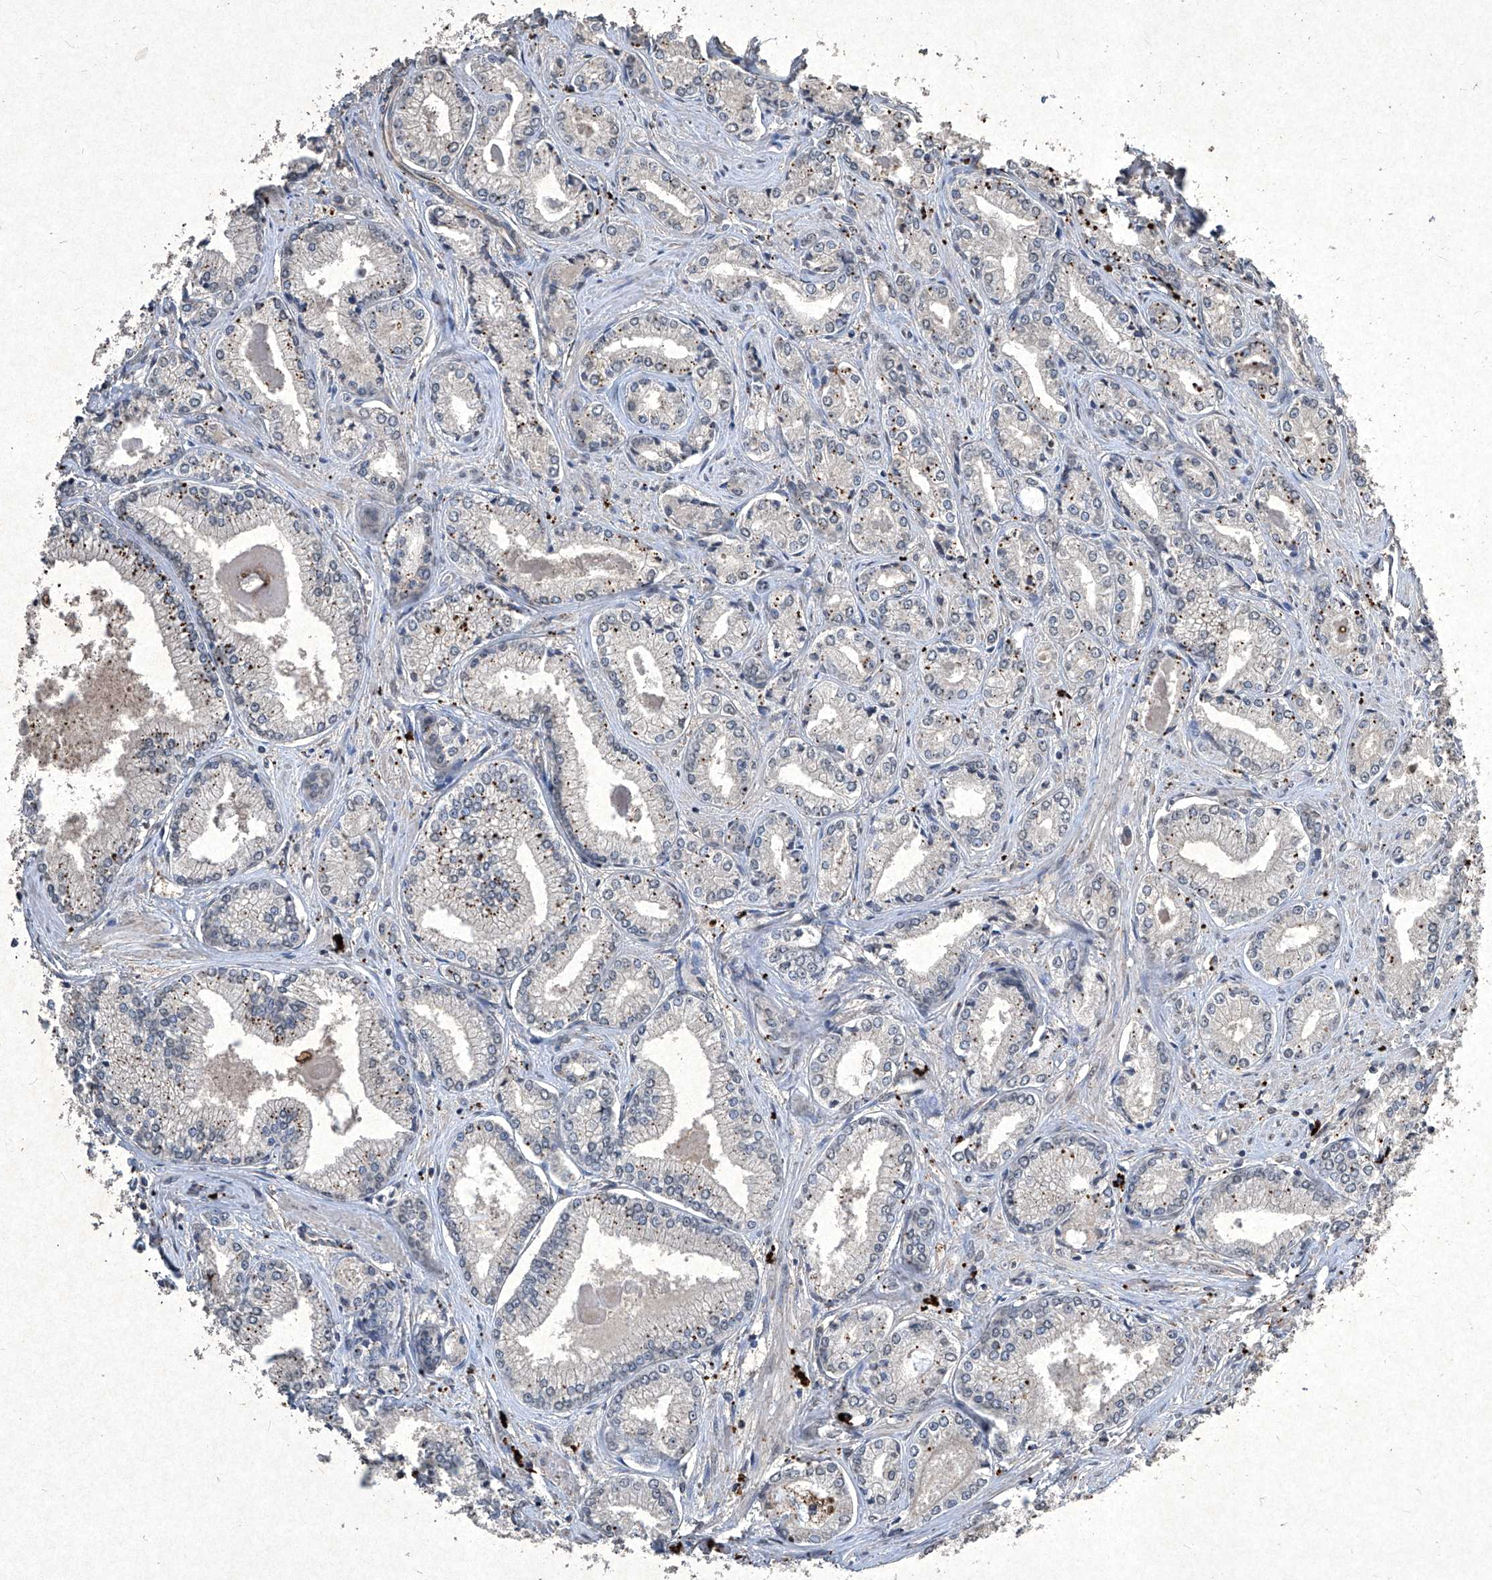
{"staining": {"intensity": "negative", "quantity": "none", "location": "none"}, "tissue": "prostate cancer", "cell_type": "Tumor cells", "image_type": "cancer", "snomed": [{"axis": "morphology", "description": "Adenocarcinoma, Low grade"}, {"axis": "topography", "description": "Prostate"}], "caption": "This is an immunohistochemistry photomicrograph of human prostate low-grade adenocarcinoma. There is no expression in tumor cells.", "gene": "MED16", "patient": {"sex": "male", "age": 60}}